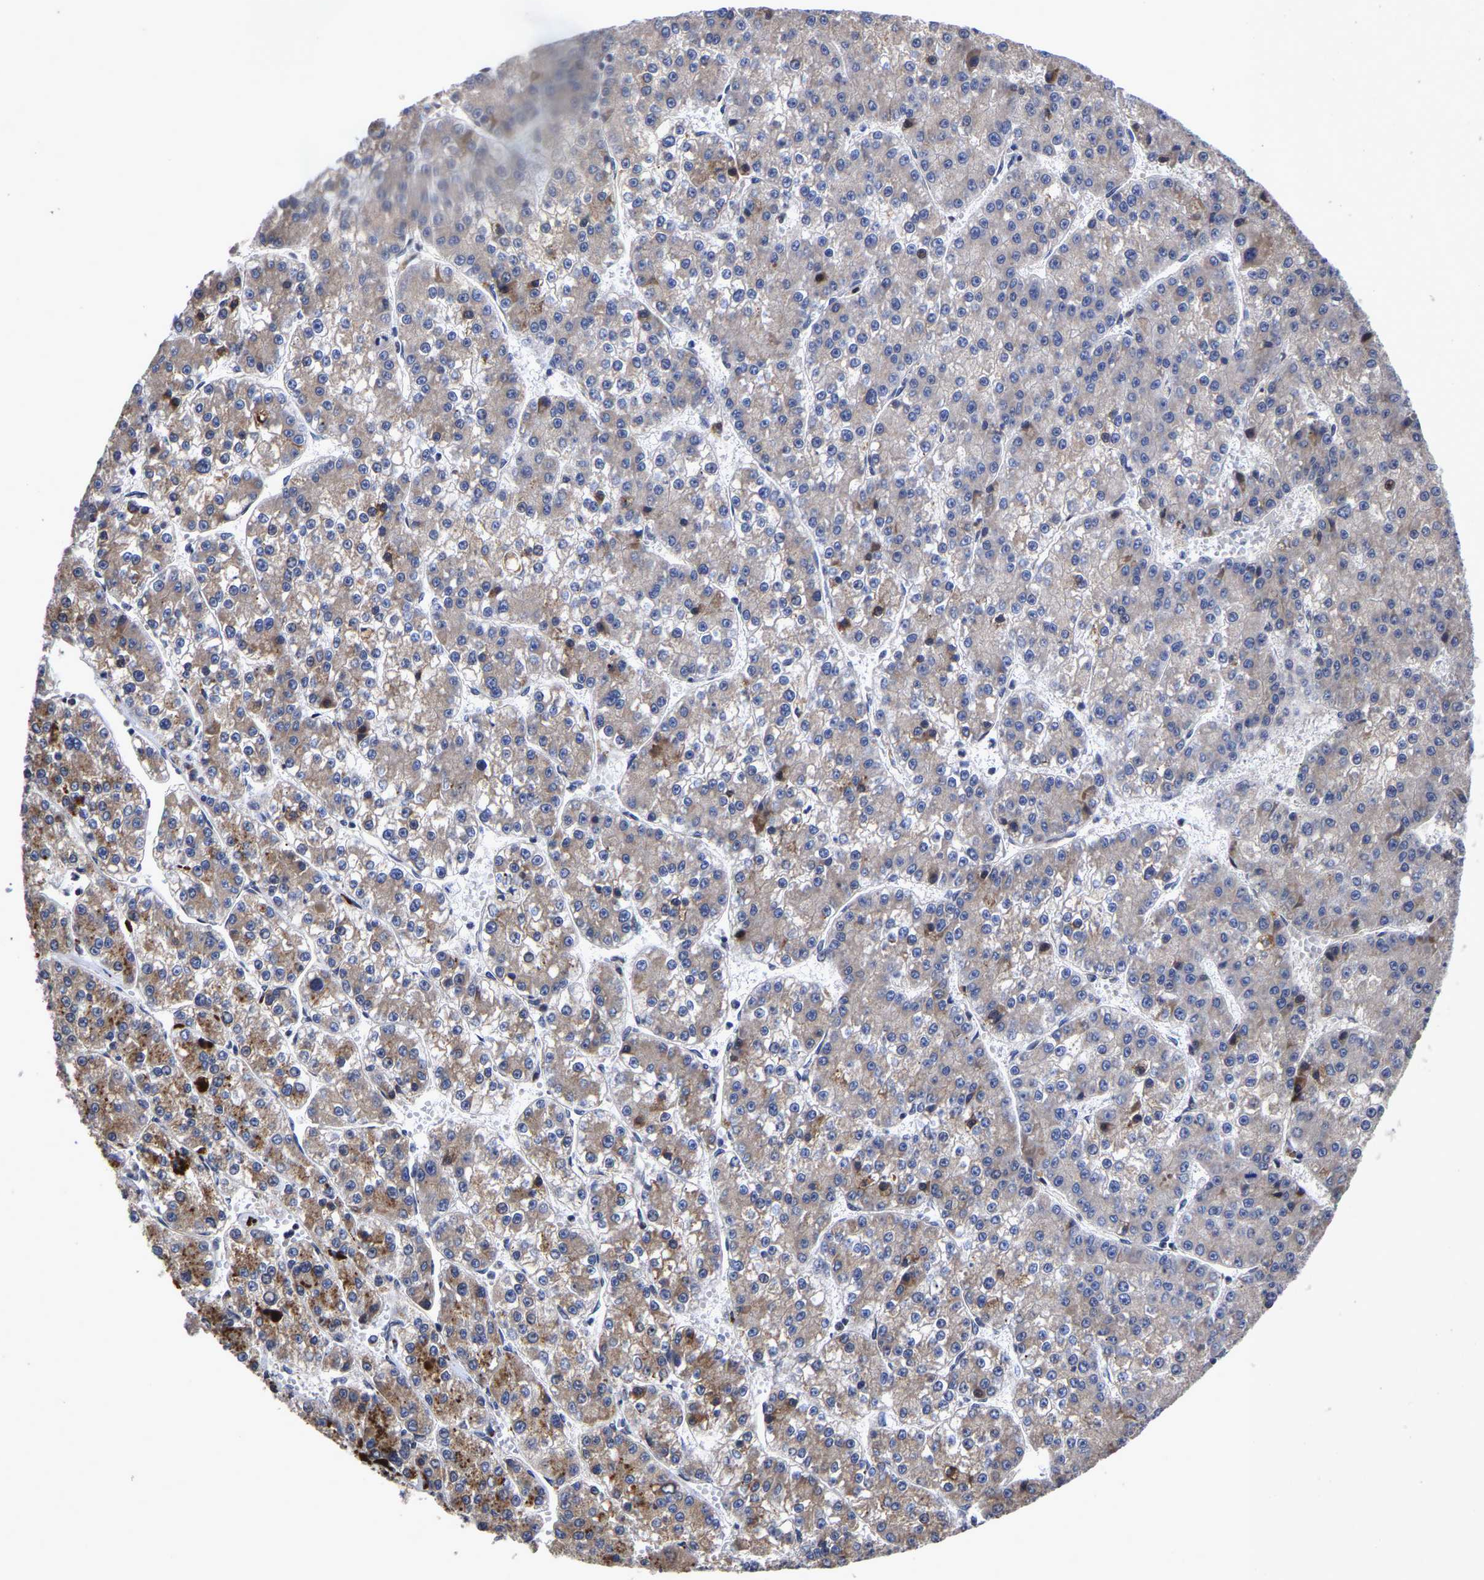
{"staining": {"intensity": "weak", "quantity": "25%-75%", "location": "cytoplasmic/membranous"}, "tissue": "liver cancer", "cell_type": "Tumor cells", "image_type": "cancer", "snomed": [{"axis": "morphology", "description": "Carcinoma, Hepatocellular, NOS"}, {"axis": "topography", "description": "Liver"}], "caption": "Weak cytoplasmic/membranous positivity for a protein is appreciated in about 25%-75% of tumor cells of liver cancer (hepatocellular carcinoma) using immunohistochemistry (IHC).", "gene": "JUNB", "patient": {"sex": "female", "age": 73}}